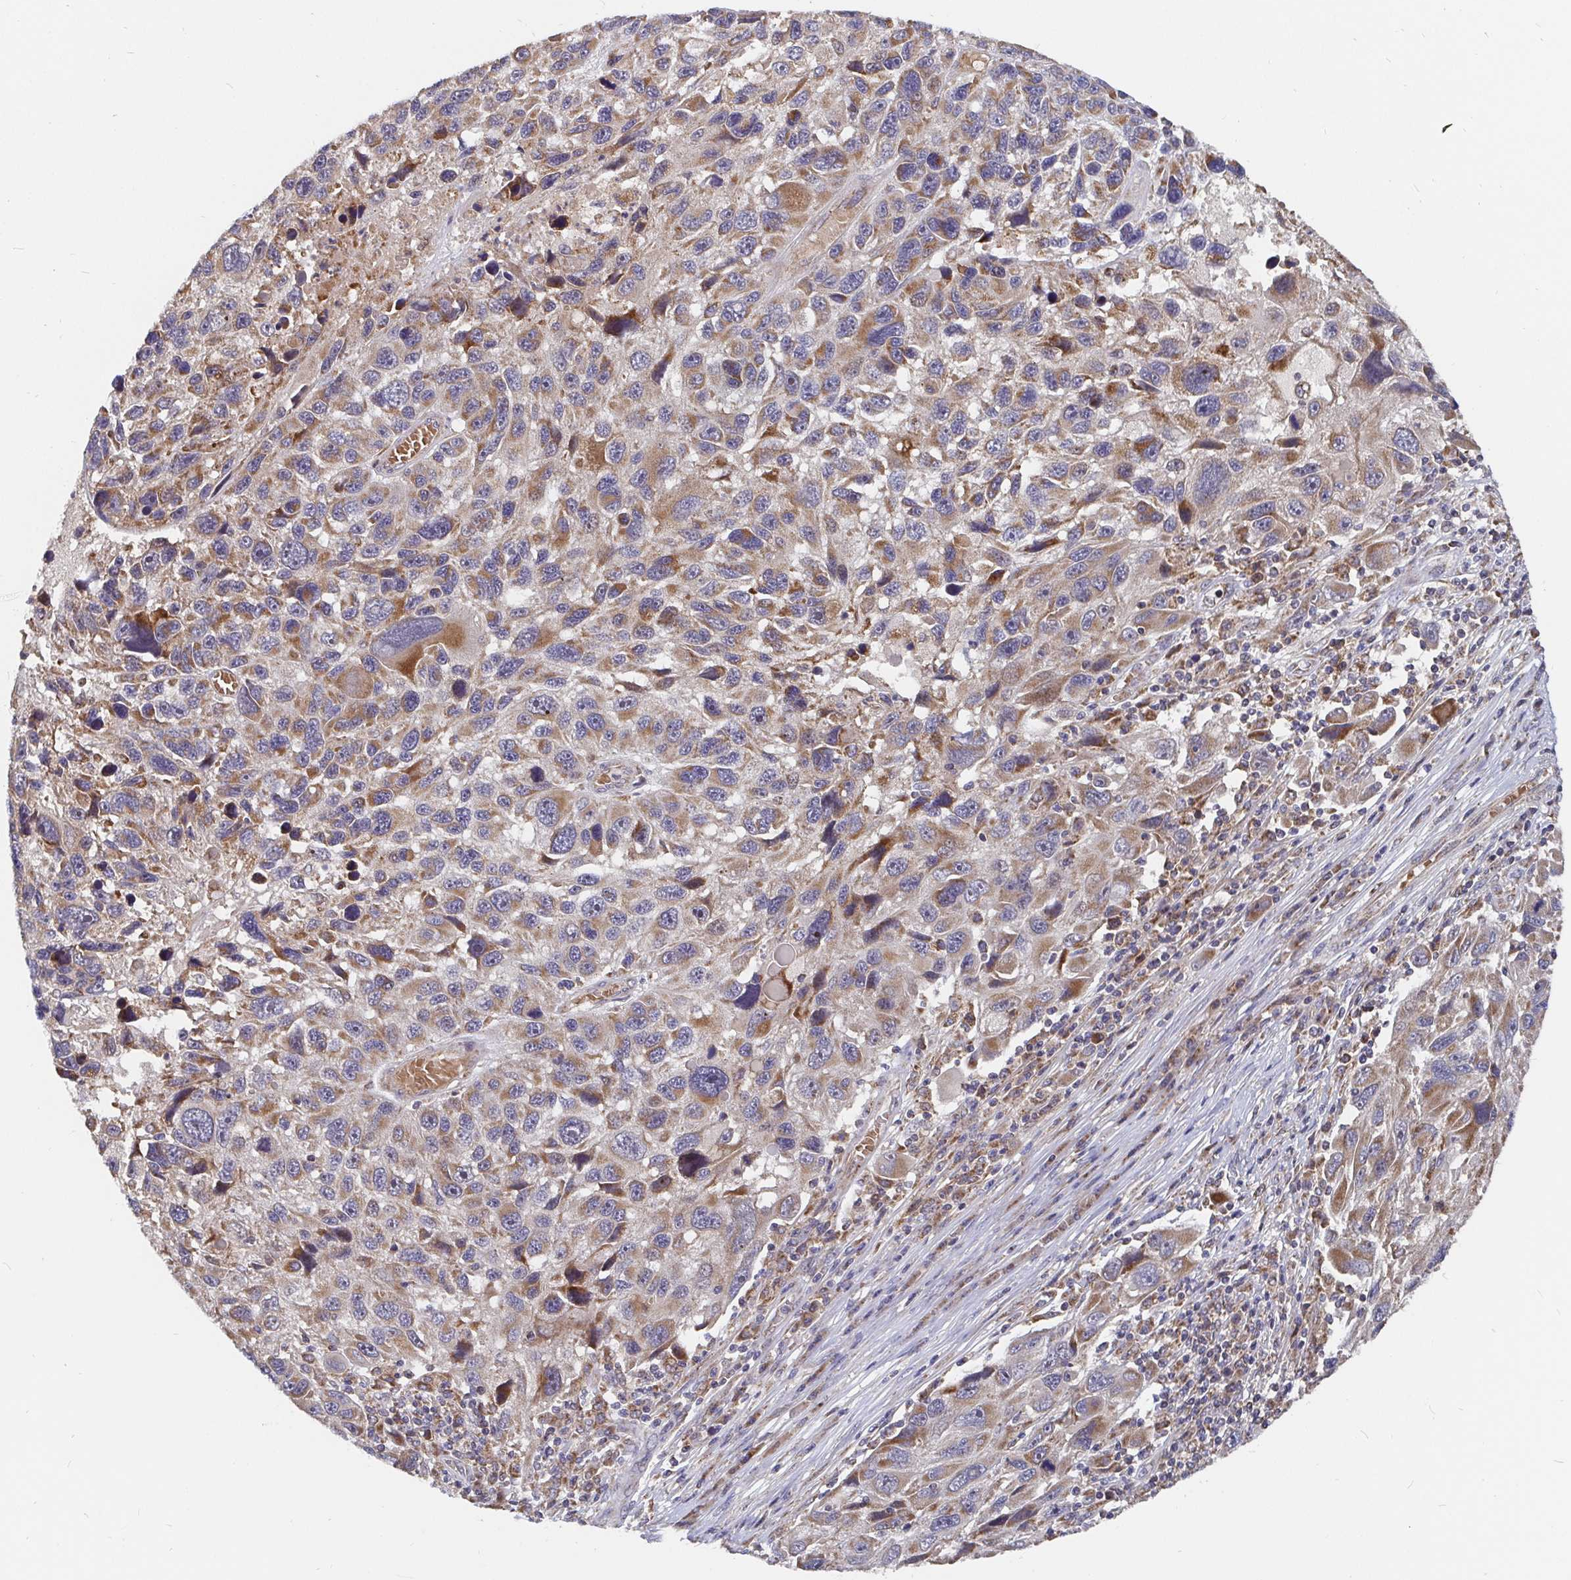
{"staining": {"intensity": "moderate", "quantity": "25%-75%", "location": "cytoplasmic/membranous"}, "tissue": "melanoma", "cell_type": "Tumor cells", "image_type": "cancer", "snomed": [{"axis": "morphology", "description": "Malignant melanoma, NOS"}, {"axis": "topography", "description": "Skin"}], "caption": "DAB (3,3'-diaminobenzidine) immunohistochemical staining of melanoma exhibits moderate cytoplasmic/membranous protein expression in approximately 25%-75% of tumor cells.", "gene": "PDF", "patient": {"sex": "male", "age": 53}}